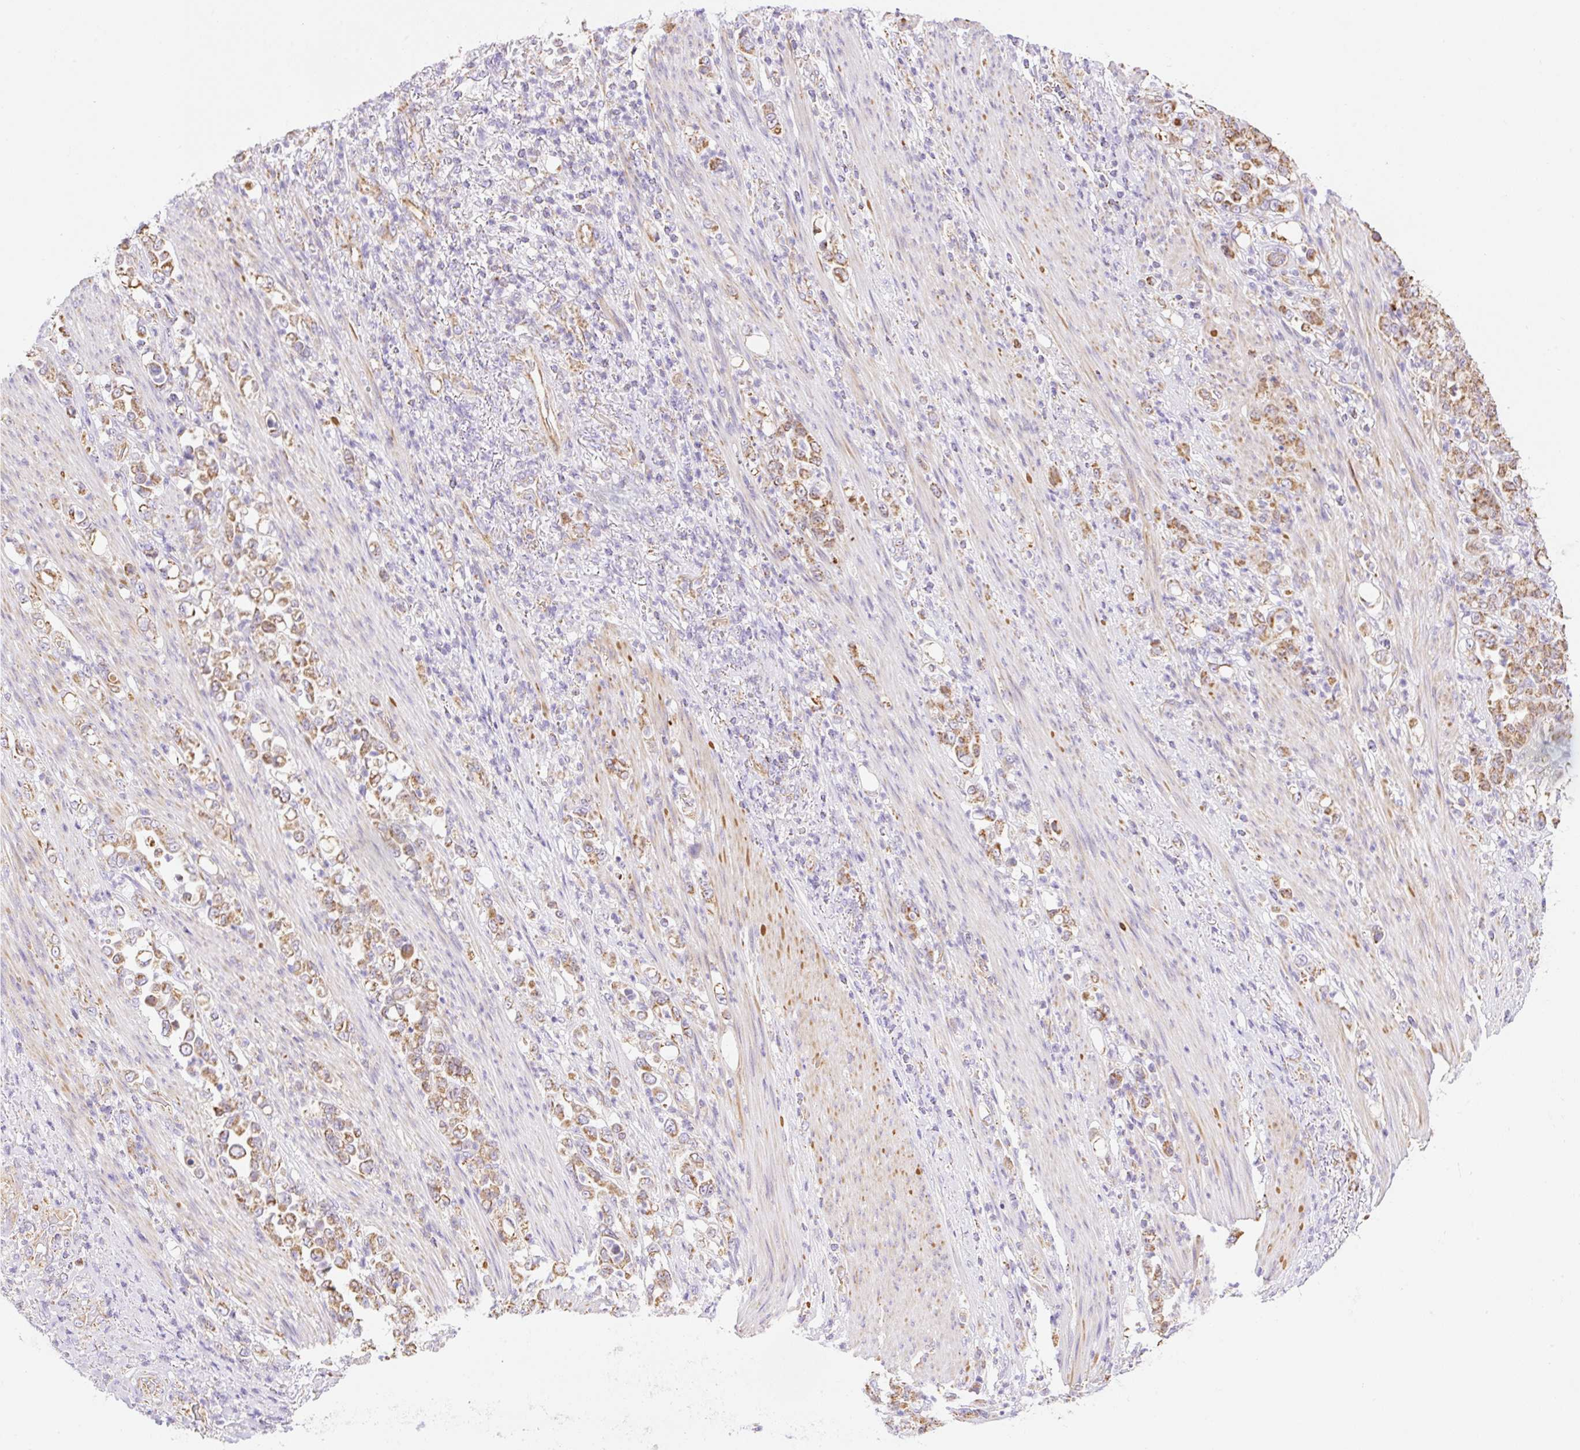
{"staining": {"intensity": "moderate", "quantity": ">75%", "location": "cytoplasmic/membranous"}, "tissue": "stomach cancer", "cell_type": "Tumor cells", "image_type": "cancer", "snomed": [{"axis": "morphology", "description": "Normal tissue, NOS"}, {"axis": "morphology", "description": "Adenocarcinoma, NOS"}, {"axis": "topography", "description": "Stomach"}], "caption": "Stomach adenocarcinoma stained for a protein displays moderate cytoplasmic/membranous positivity in tumor cells.", "gene": "ESAM", "patient": {"sex": "female", "age": 79}}